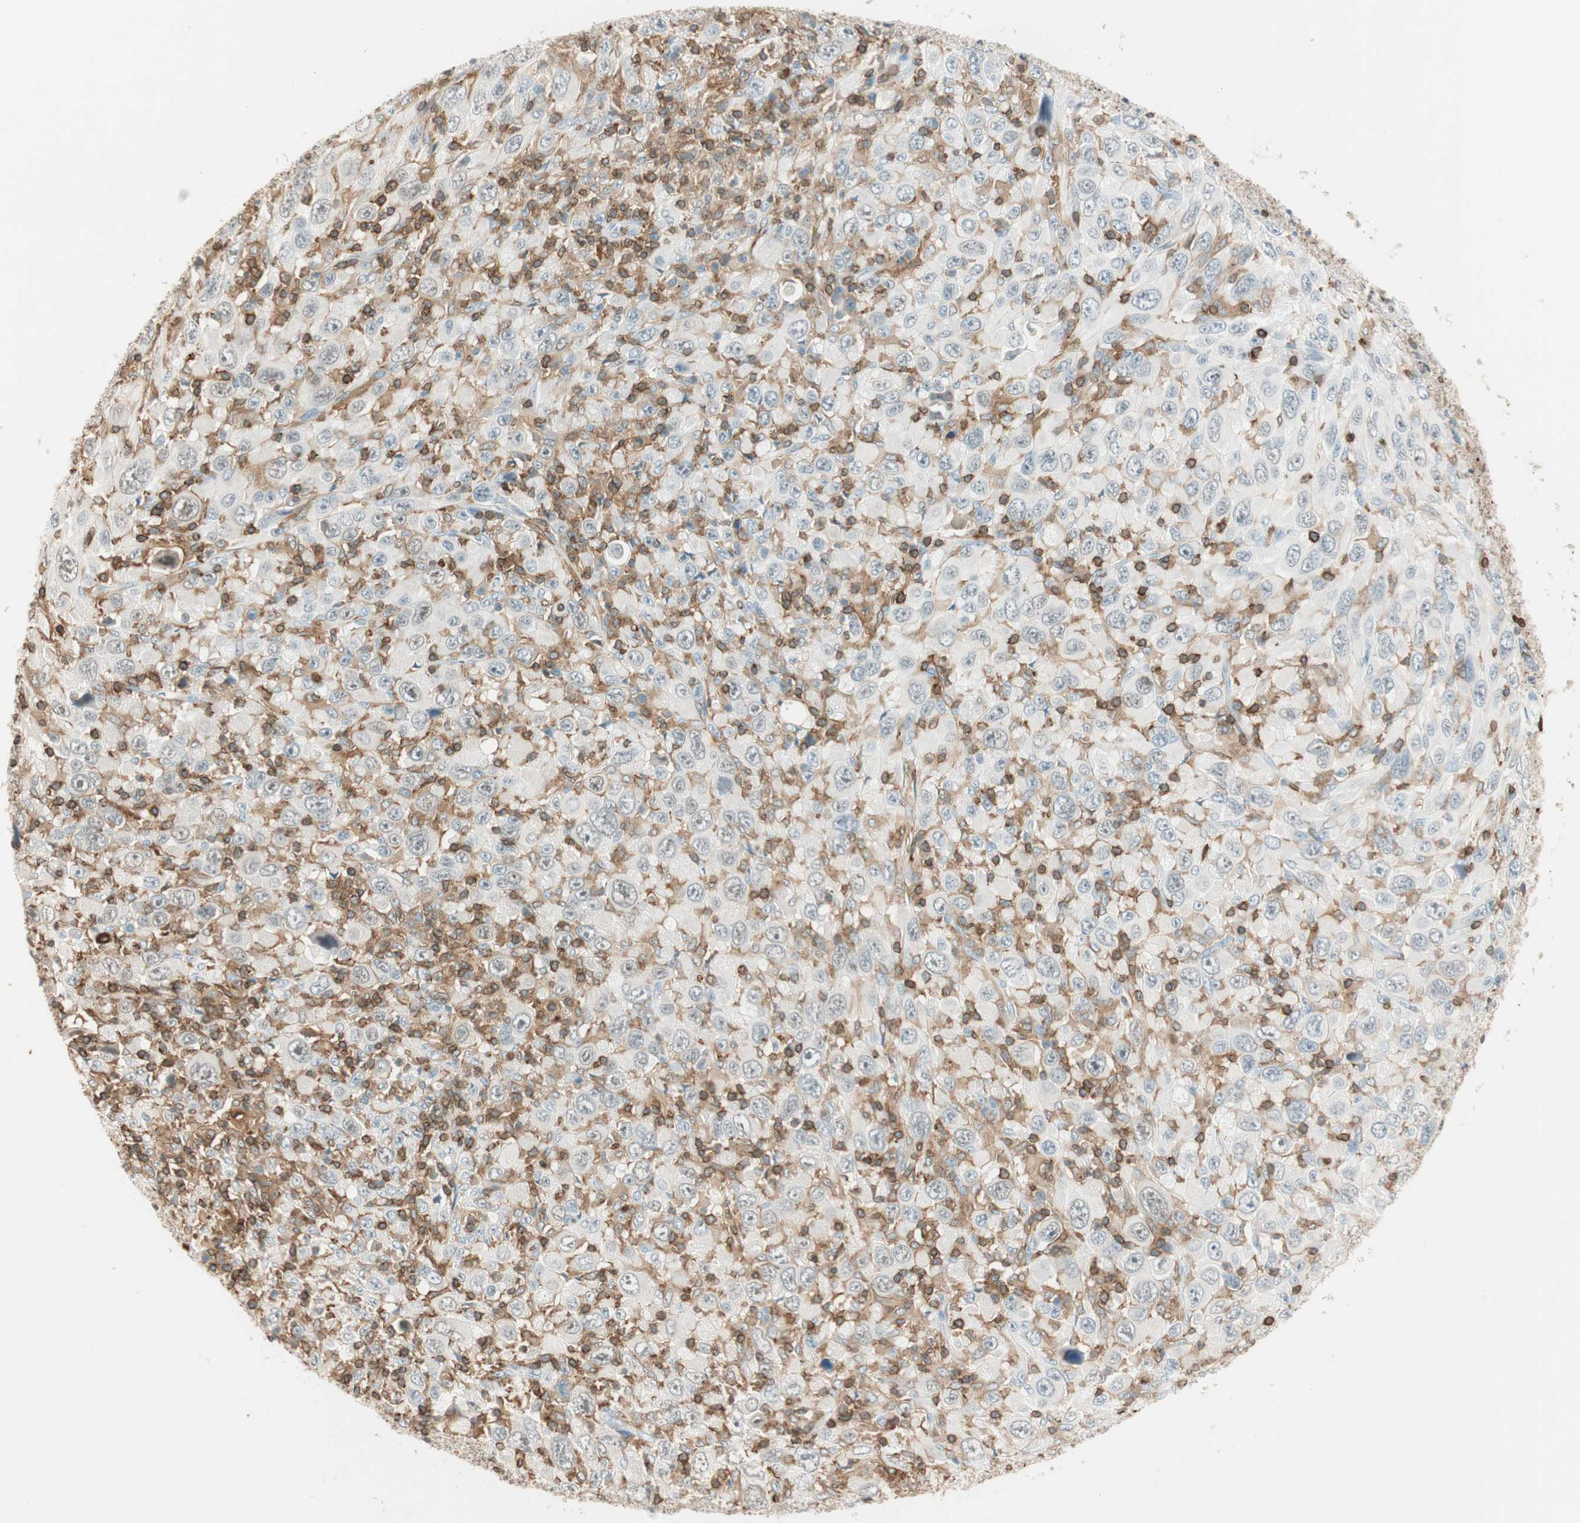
{"staining": {"intensity": "moderate", "quantity": "25%-75%", "location": "cytoplasmic/membranous"}, "tissue": "melanoma", "cell_type": "Tumor cells", "image_type": "cancer", "snomed": [{"axis": "morphology", "description": "Malignant melanoma, Metastatic site"}, {"axis": "topography", "description": "Skin"}], "caption": "The histopathology image exhibits staining of melanoma, revealing moderate cytoplasmic/membranous protein staining (brown color) within tumor cells. The staining is performed using DAB brown chromogen to label protein expression. The nuclei are counter-stained blue using hematoxylin.", "gene": "HPGD", "patient": {"sex": "female", "age": 56}}